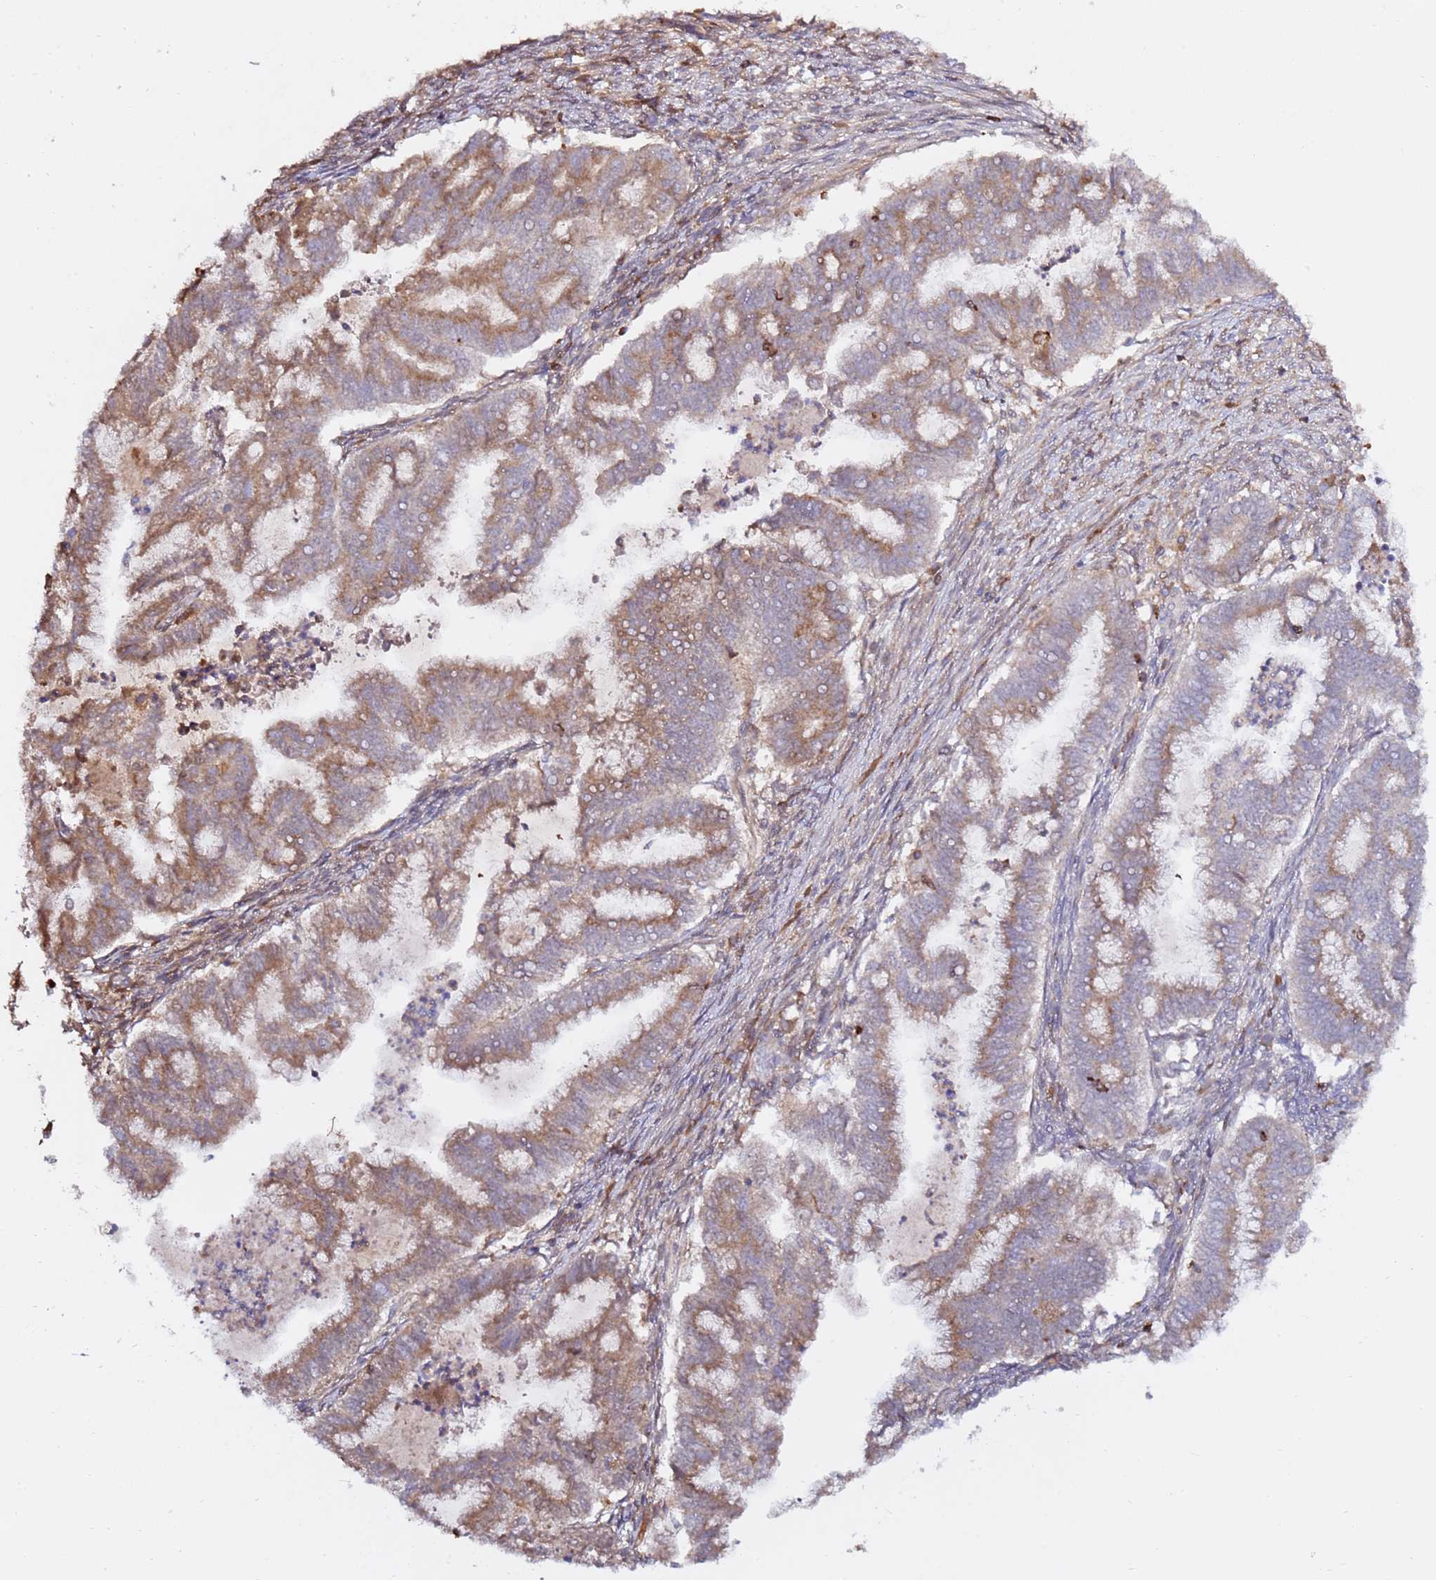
{"staining": {"intensity": "moderate", "quantity": "25%-75%", "location": "cytoplasmic/membranous"}, "tissue": "endometrial cancer", "cell_type": "Tumor cells", "image_type": "cancer", "snomed": [{"axis": "morphology", "description": "Adenocarcinoma, NOS"}, {"axis": "topography", "description": "Endometrium"}], "caption": "DAB (3,3'-diaminobenzidine) immunohistochemical staining of human endometrial cancer (adenocarcinoma) reveals moderate cytoplasmic/membranous protein staining in approximately 25%-75% of tumor cells.", "gene": "ZNF624", "patient": {"sex": "female", "age": 79}}